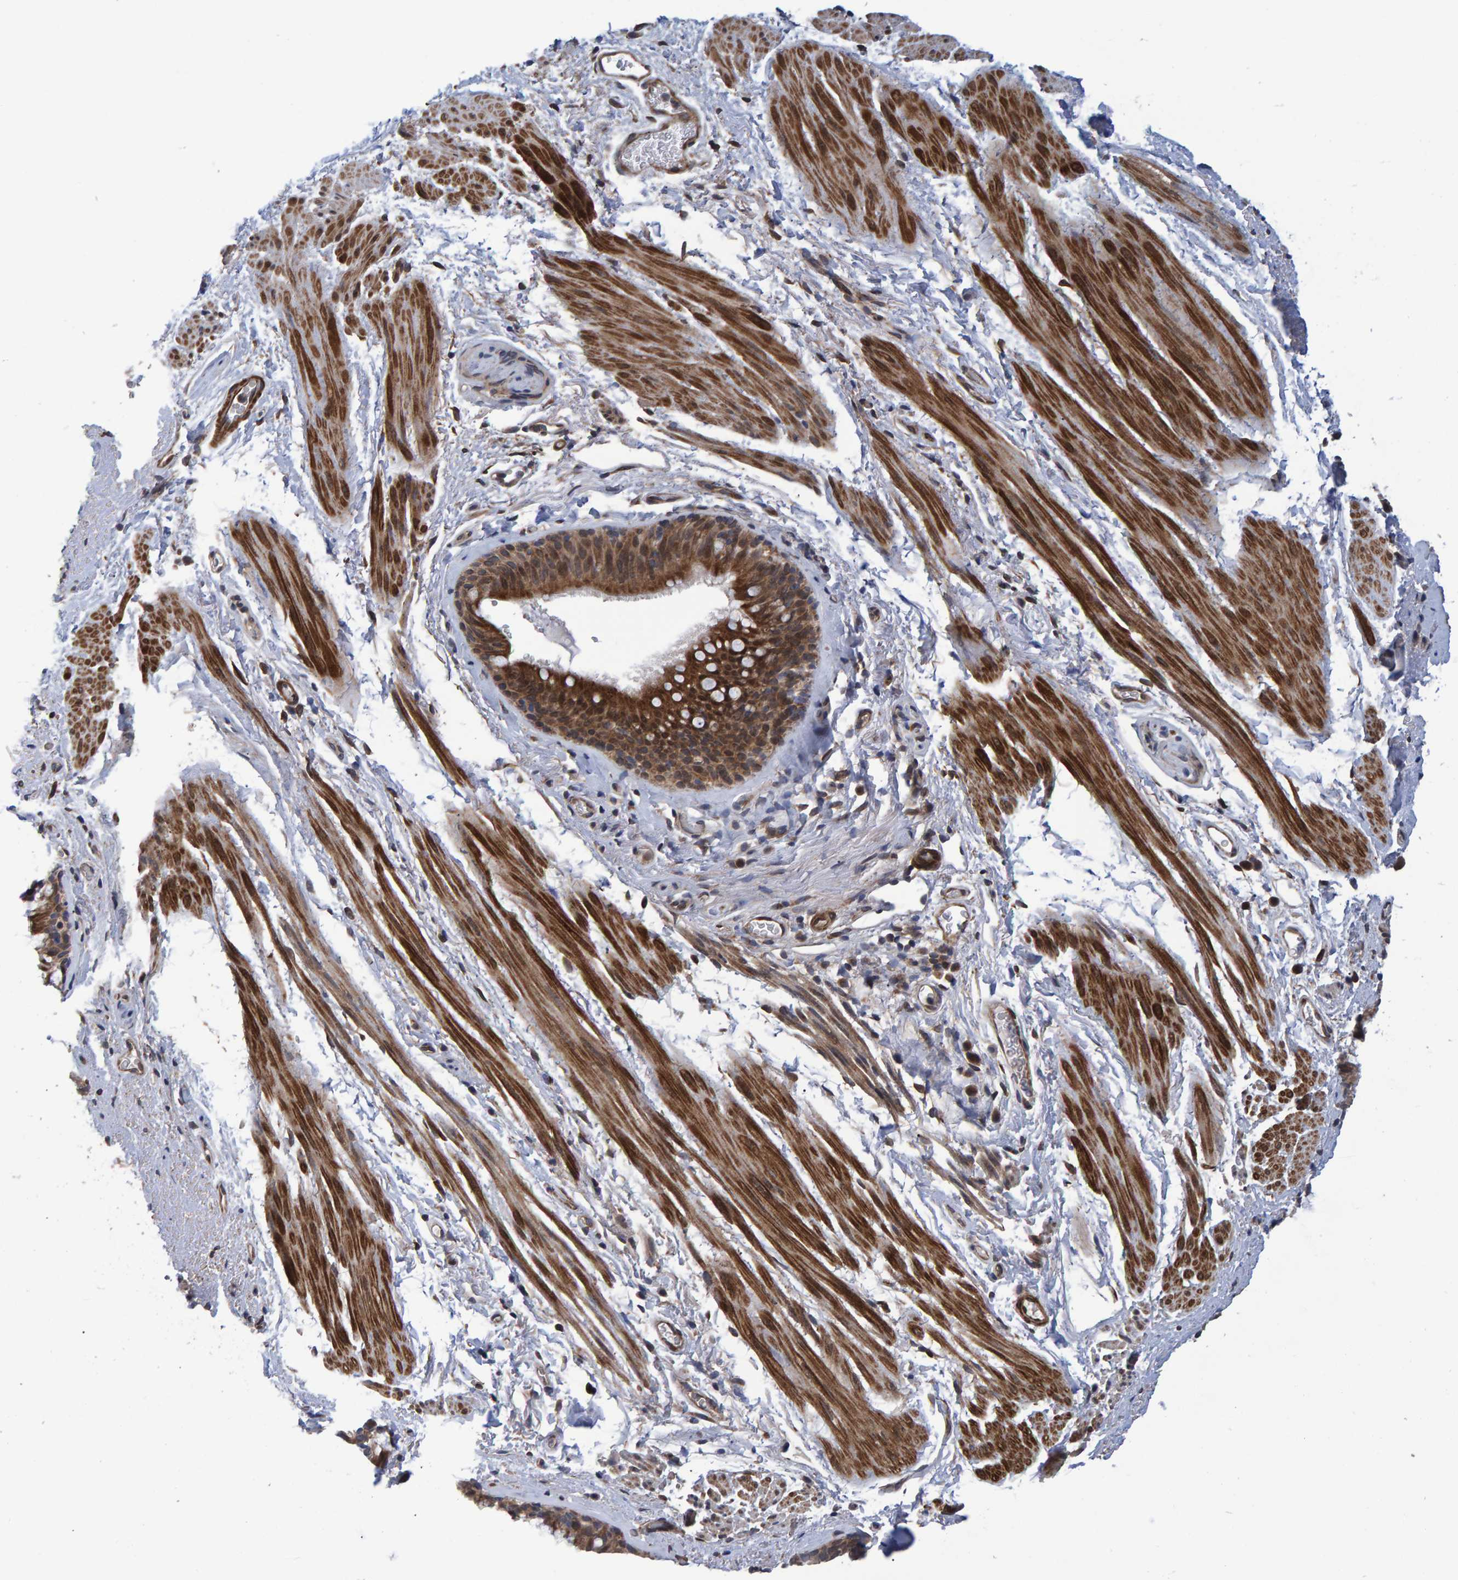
{"staining": {"intensity": "moderate", "quantity": ">75%", "location": "cytoplasmic/membranous"}, "tissue": "bronchus", "cell_type": "Respiratory epithelial cells", "image_type": "normal", "snomed": [{"axis": "morphology", "description": "Normal tissue, NOS"}, {"axis": "topography", "description": "Cartilage tissue"}, {"axis": "topography", "description": "Bronchus"}], "caption": "Protein analysis of unremarkable bronchus displays moderate cytoplasmic/membranous staining in approximately >75% of respiratory epithelial cells. (DAB IHC with brightfield microscopy, high magnification).", "gene": "ATP6V1H", "patient": {"sex": "female", "age": 53}}